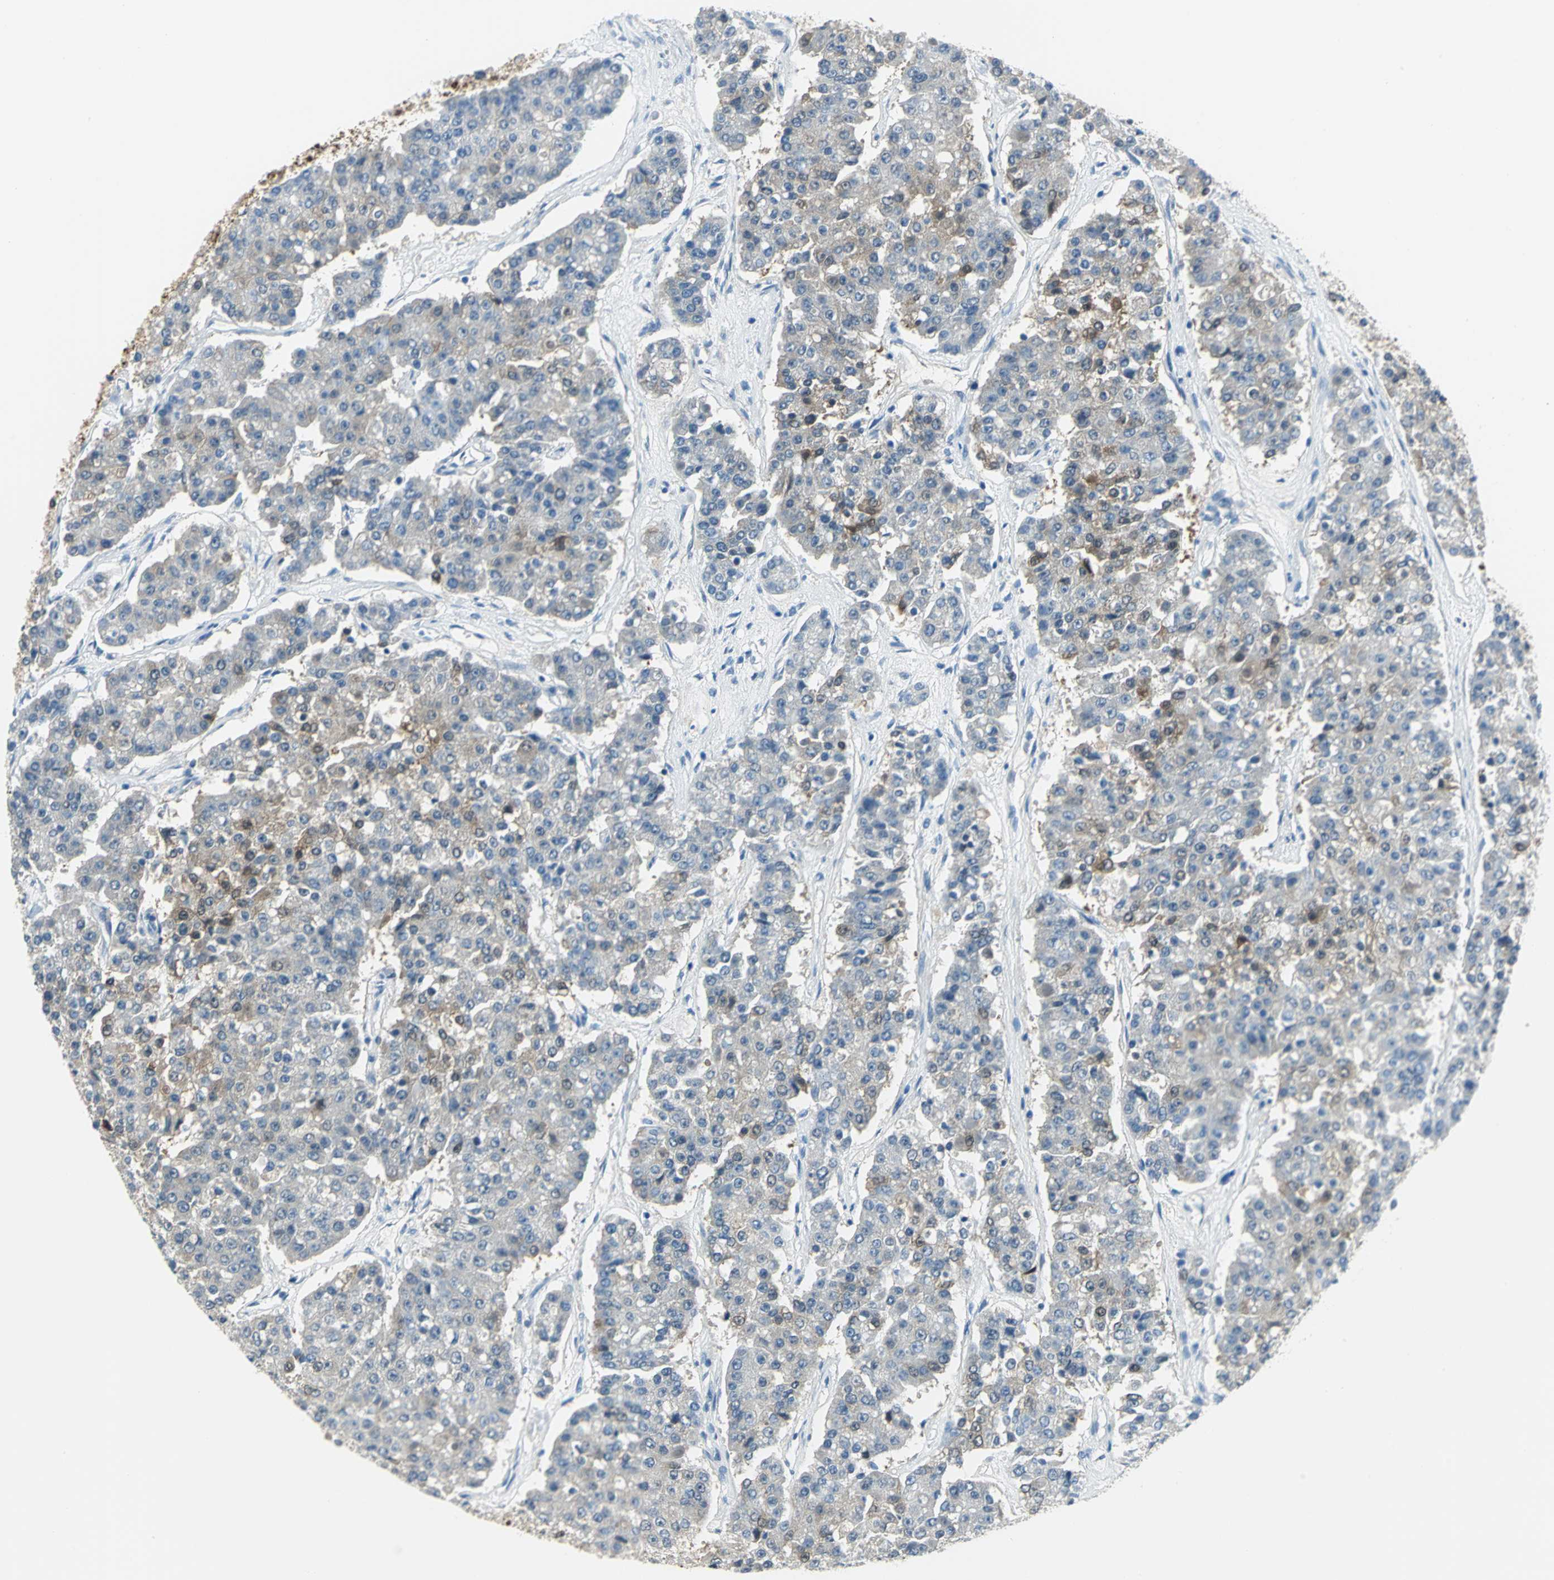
{"staining": {"intensity": "moderate", "quantity": "<25%", "location": "cytoplasmic/membranous"}, "tissue": "pancreatic cancer", "cell_type": "Tumor cells", "image_type": "cancer", "snomed": [{"axis": "morphology", "description": "Adenocarcinoma, NOS"}, {"axis": "topography", "description": "Pancreas"}], "caption": "About <25% of tumor cells in human adenocarcinoma (pancreatic) display moderate cytoplasmic/membranous protein expression as visualized by brown immunohistochemical staining.", "gene": "PKLR", "patient": {"sex": "male", "age": 50}}